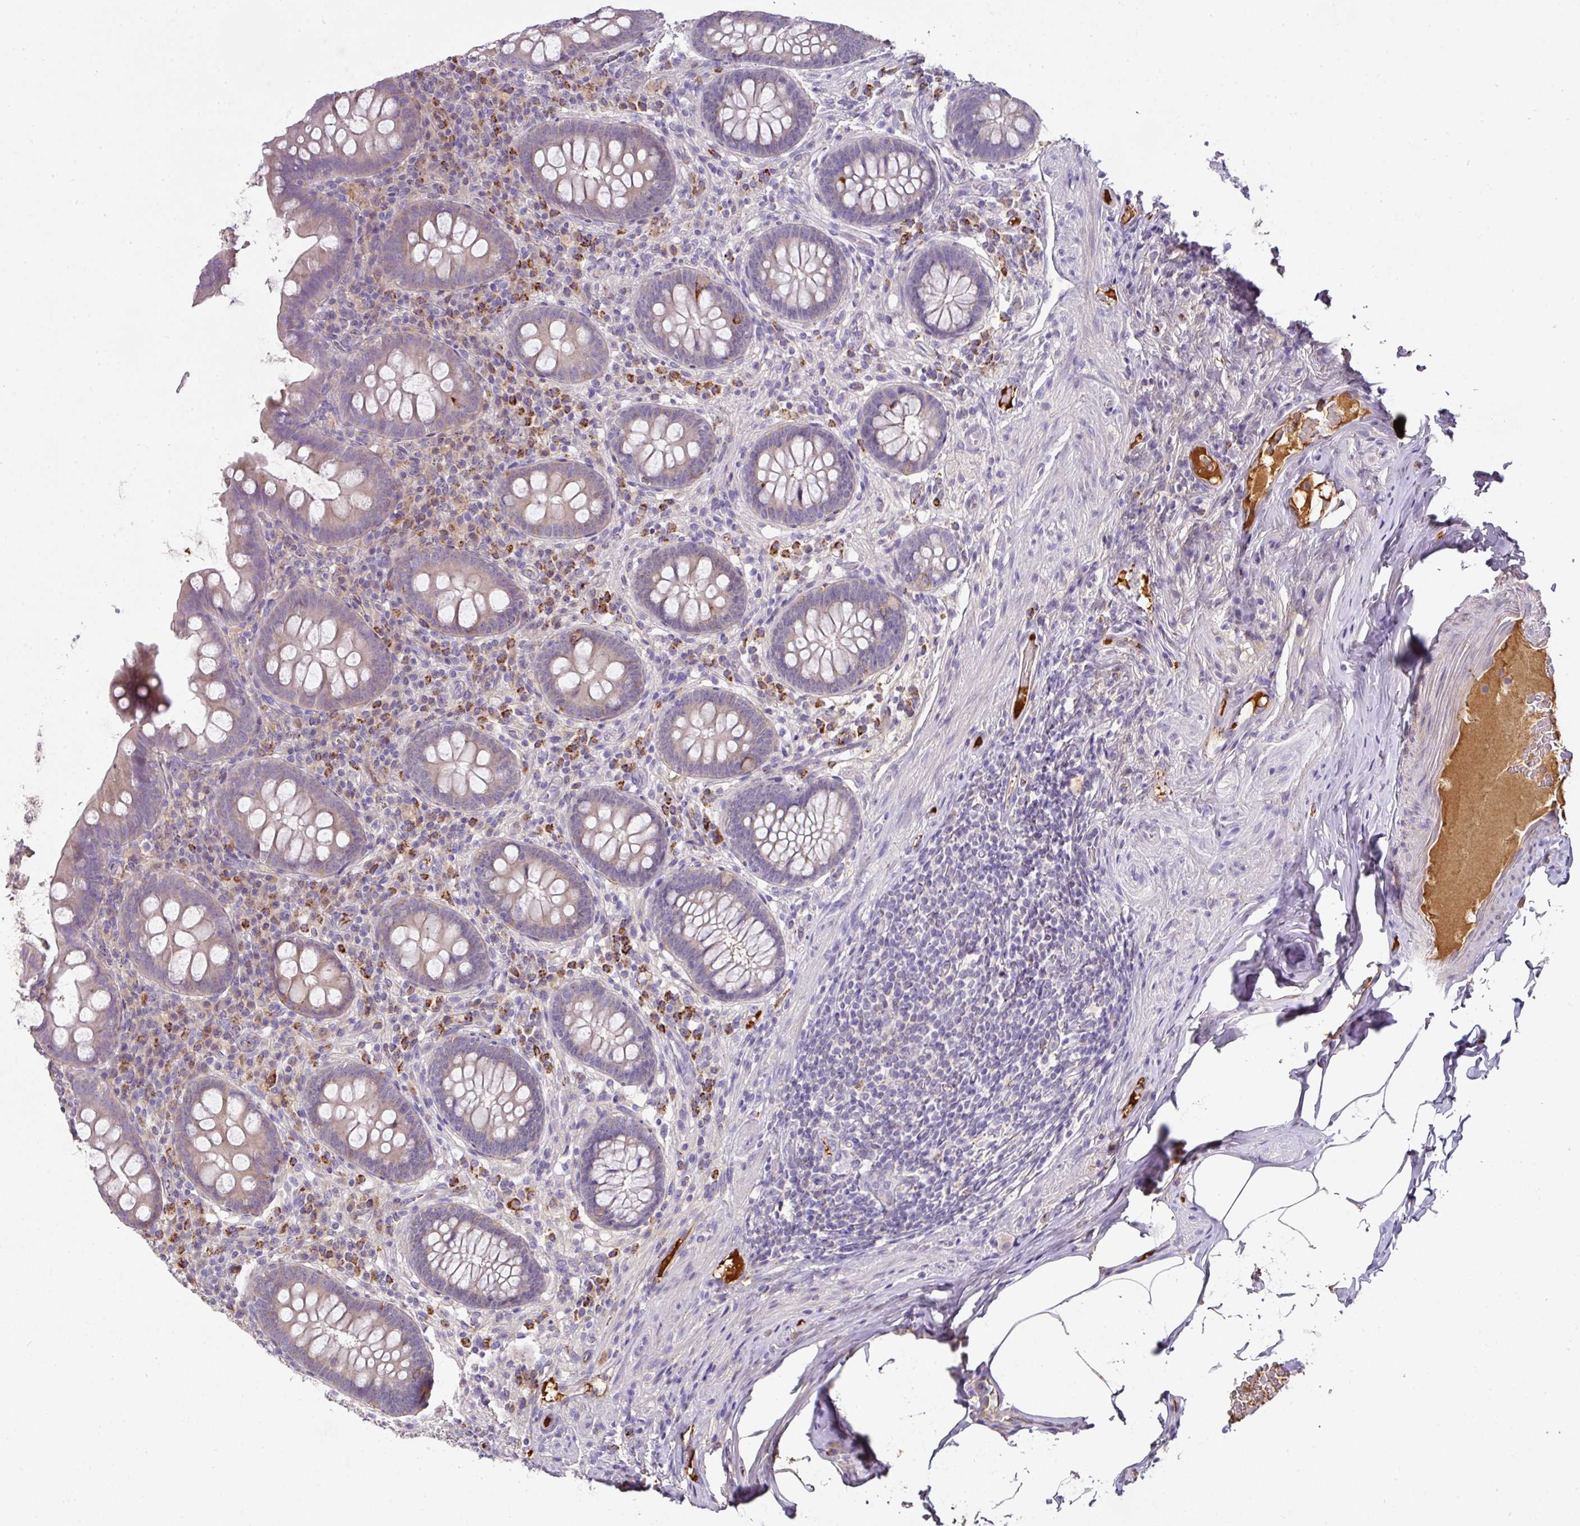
{"staining": {"intensity": "negative", "quantity": "none", "location": "none"}, "tissue": "appendix", "cell_type": "Glandular cells", "image_type": "normal", "snomed": [{"axis": "morphology", "description": "Normal tissue, NOS"}, {"axis": "topography", "description": "Appendix"}], "caption": "This micrograph is of unremarkable appendix stained with immunohistochemistry to label a protein in brown with the nuclei are counter-stained blue. There is no staining in glandular cells. (DAB (3,3'-diaminobenzidine) immunohistochemistry (IHC) with hematoxylin counter stain).", "gene": "CCZ1B", "patient": {"sex": "male", "age": 71}}